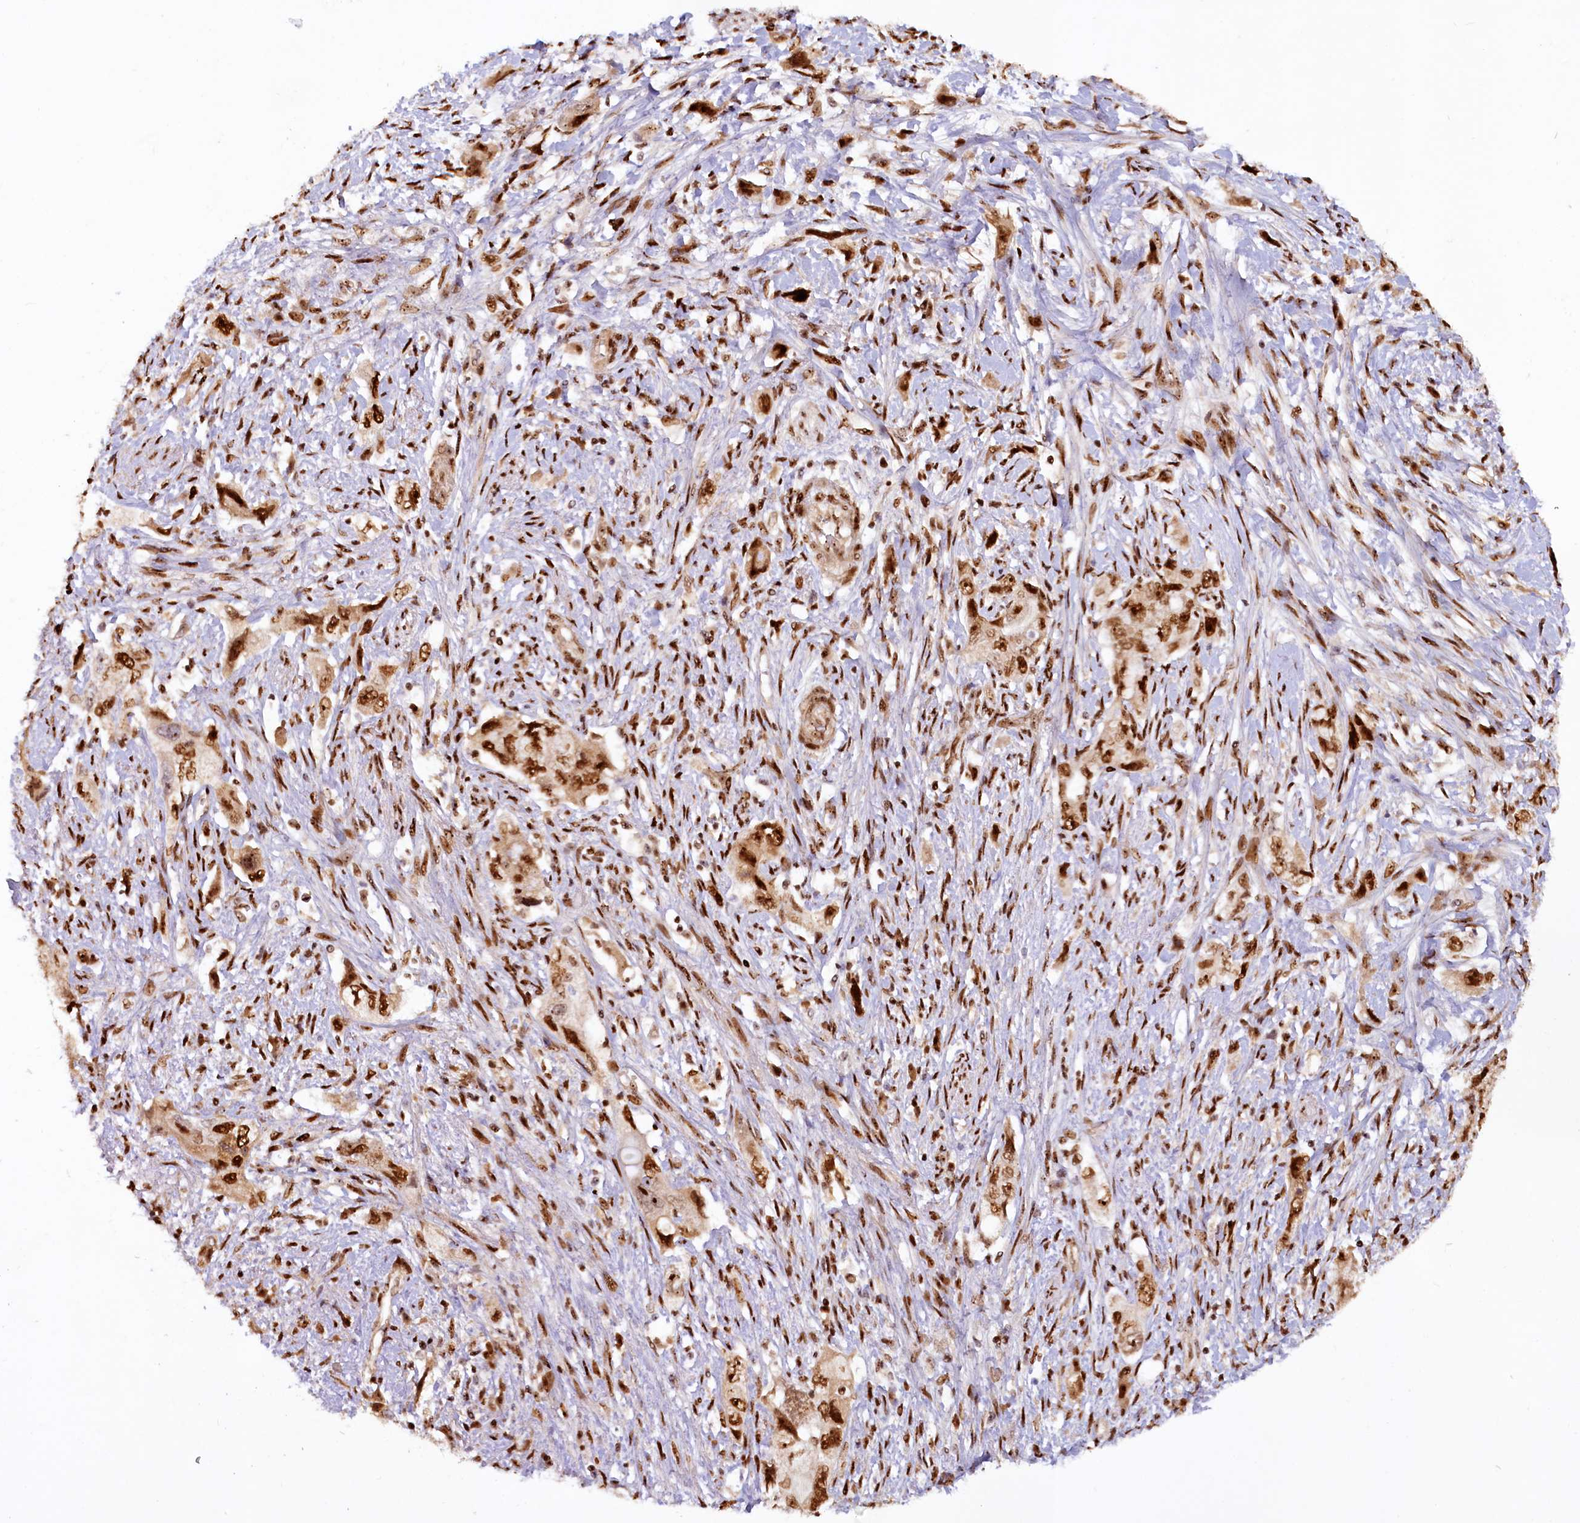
{"staining": {"intensity": "strong", "quantity": ">75%", "location": "nuclear"}, "tissue": "pancreatic cancer", "cell_type": "Tumor cells", "image_type": "cancer", "snomed": [{"axis": "morphology", "description": "Adenocarcinoma, NOS"}, {"axis": "topography", "description": "Pancreas"}], "caption": "Immunohistochemistry (IHC) histopathology image of human adenocarcinoma (pancreatic) stained for a protein (brown), which exhibits high levels of strong nuclear staining in approximately >75% of tumor cells.", "gene": "TCOF1", "patient": {"sex": "female", "age": 73}}